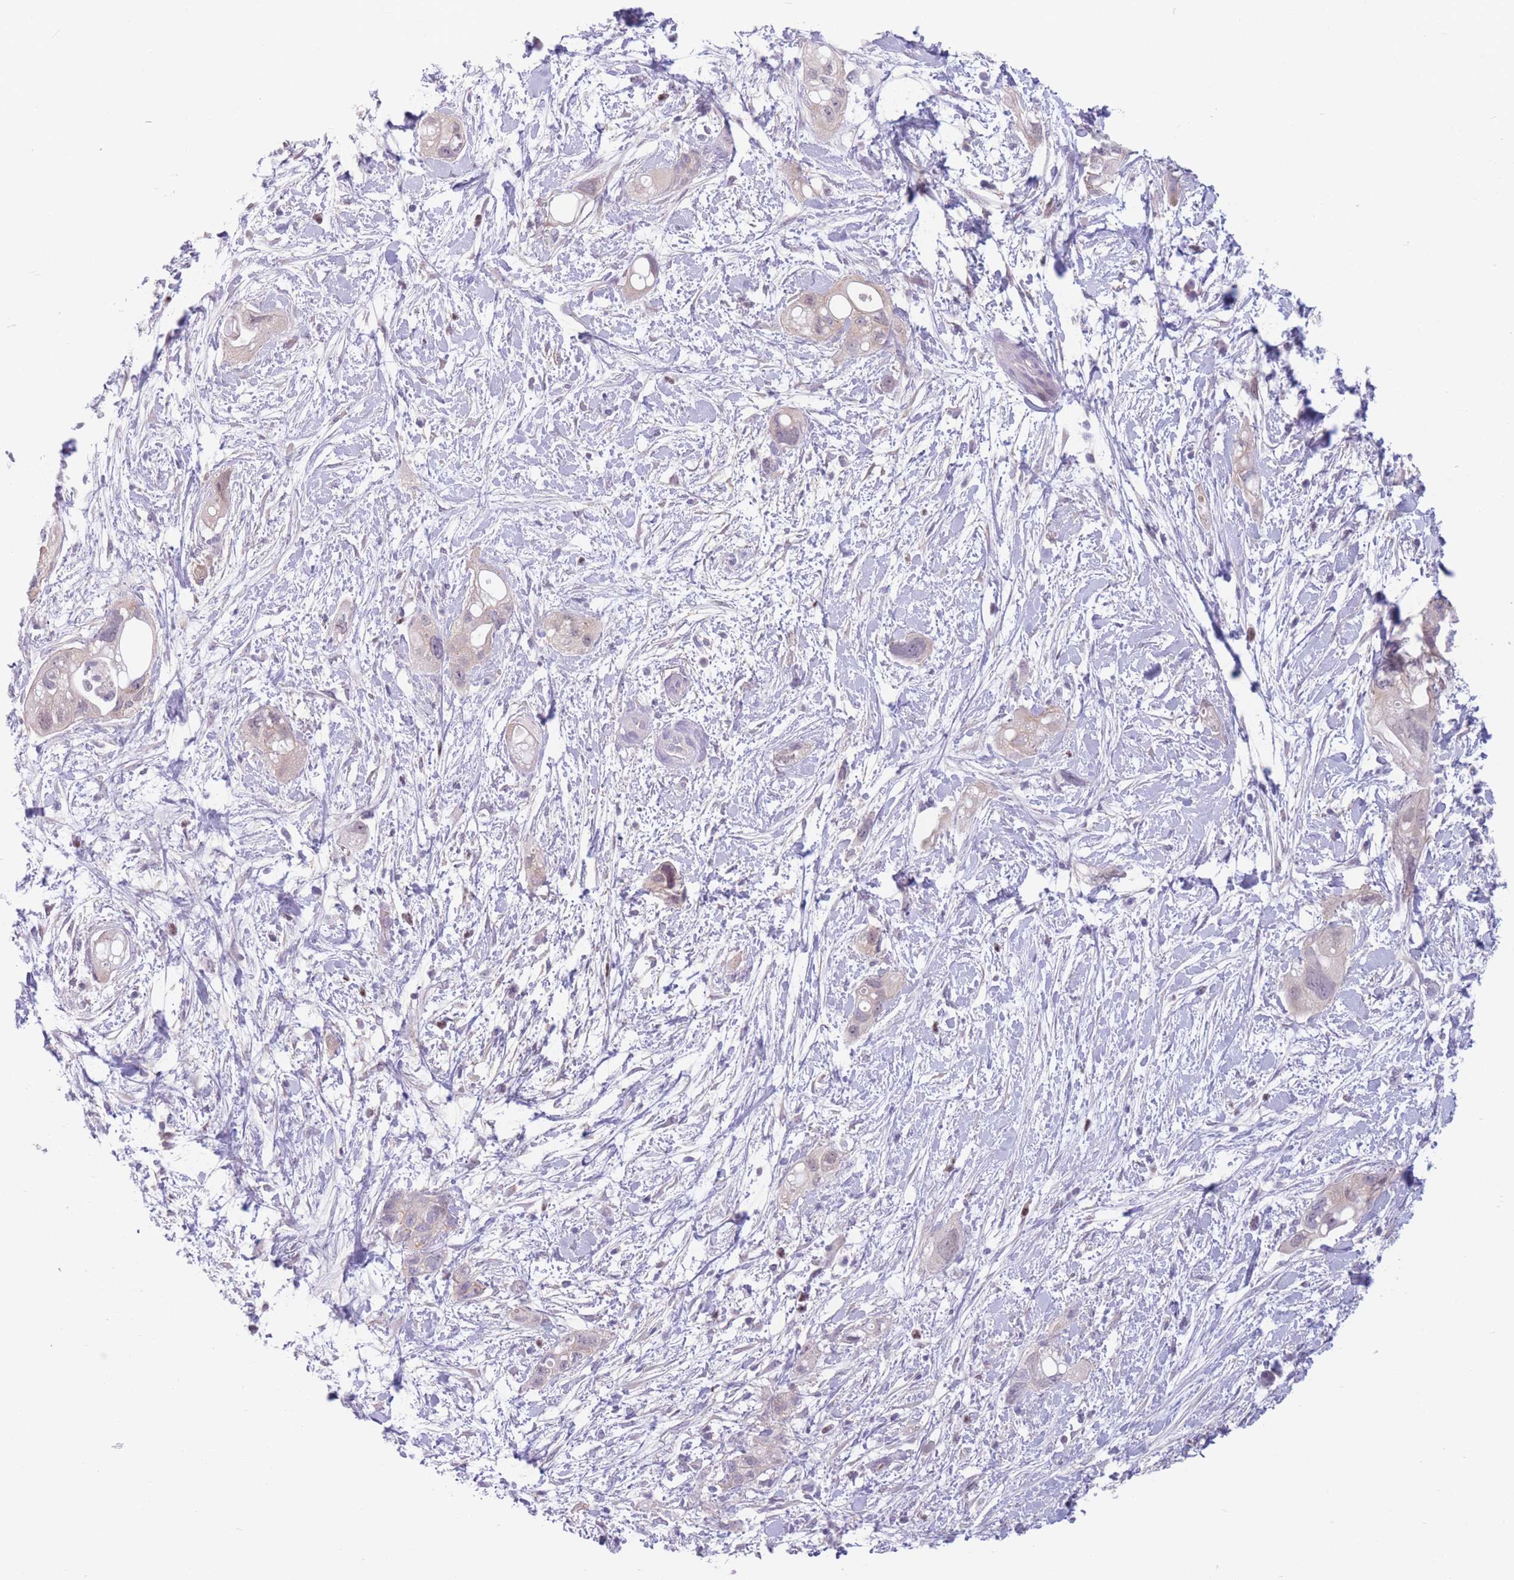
{"staining": {"intensity": "negative", "quantity": "none", "location": "none"}, "tissue": "pancreatic cancer", "cell_type": "Tumor cells", "image_type": "cancer", "snomed": [{"axis": "morphology", "description": "Adenocarcinoma, NOS"}, {"axis": "topography", "description": "Pancreas"}], "caption": "The photomicrograph displays no staining of tumor cells in adenocarcinoma (pancreatic).", "gene": "ZNF439", "patient": {"sex": "female", "age": 72}}